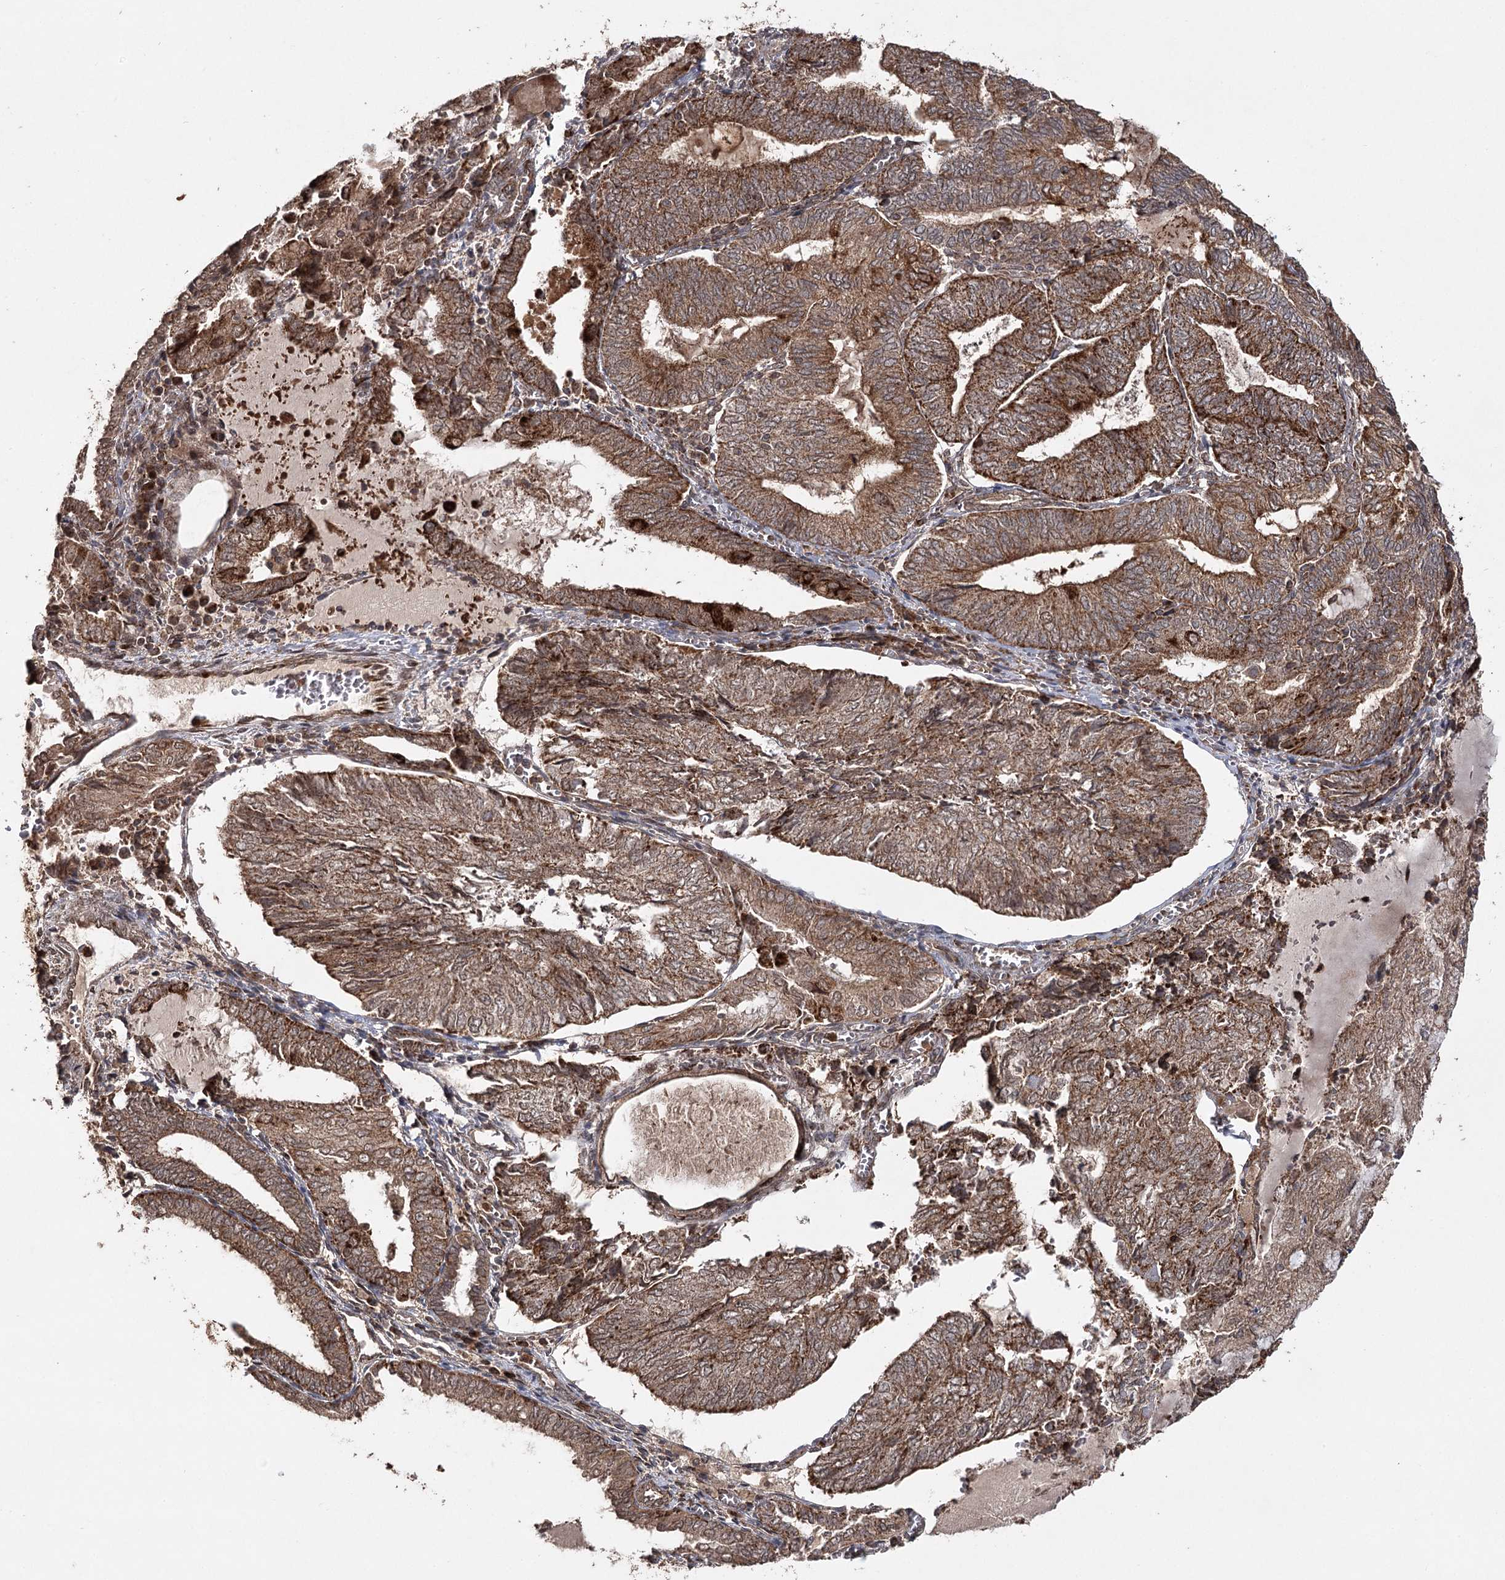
{"staining": {"intensity": "moderate", "quantity": ">75%", "location": "cytoplasmic/membranous"}, "tissue": "endometrial cancer", "cell_type": "Tumor cells", "image_type": "cancer", "snomed": [{"axis": "morphology", "description": "Adenocarcinoma, NOS"}, {"axis": "topography", "description": "Endometrium"}], "caption": "Immunohistochemical staining of human endometrial adenocarcinoma reveals medium levels of moderate cytoplasmic/membranous expression in about >75% of tumor cells.", "gene": "ZNRF3", "patient": {"sex": "female", "age": 81}}